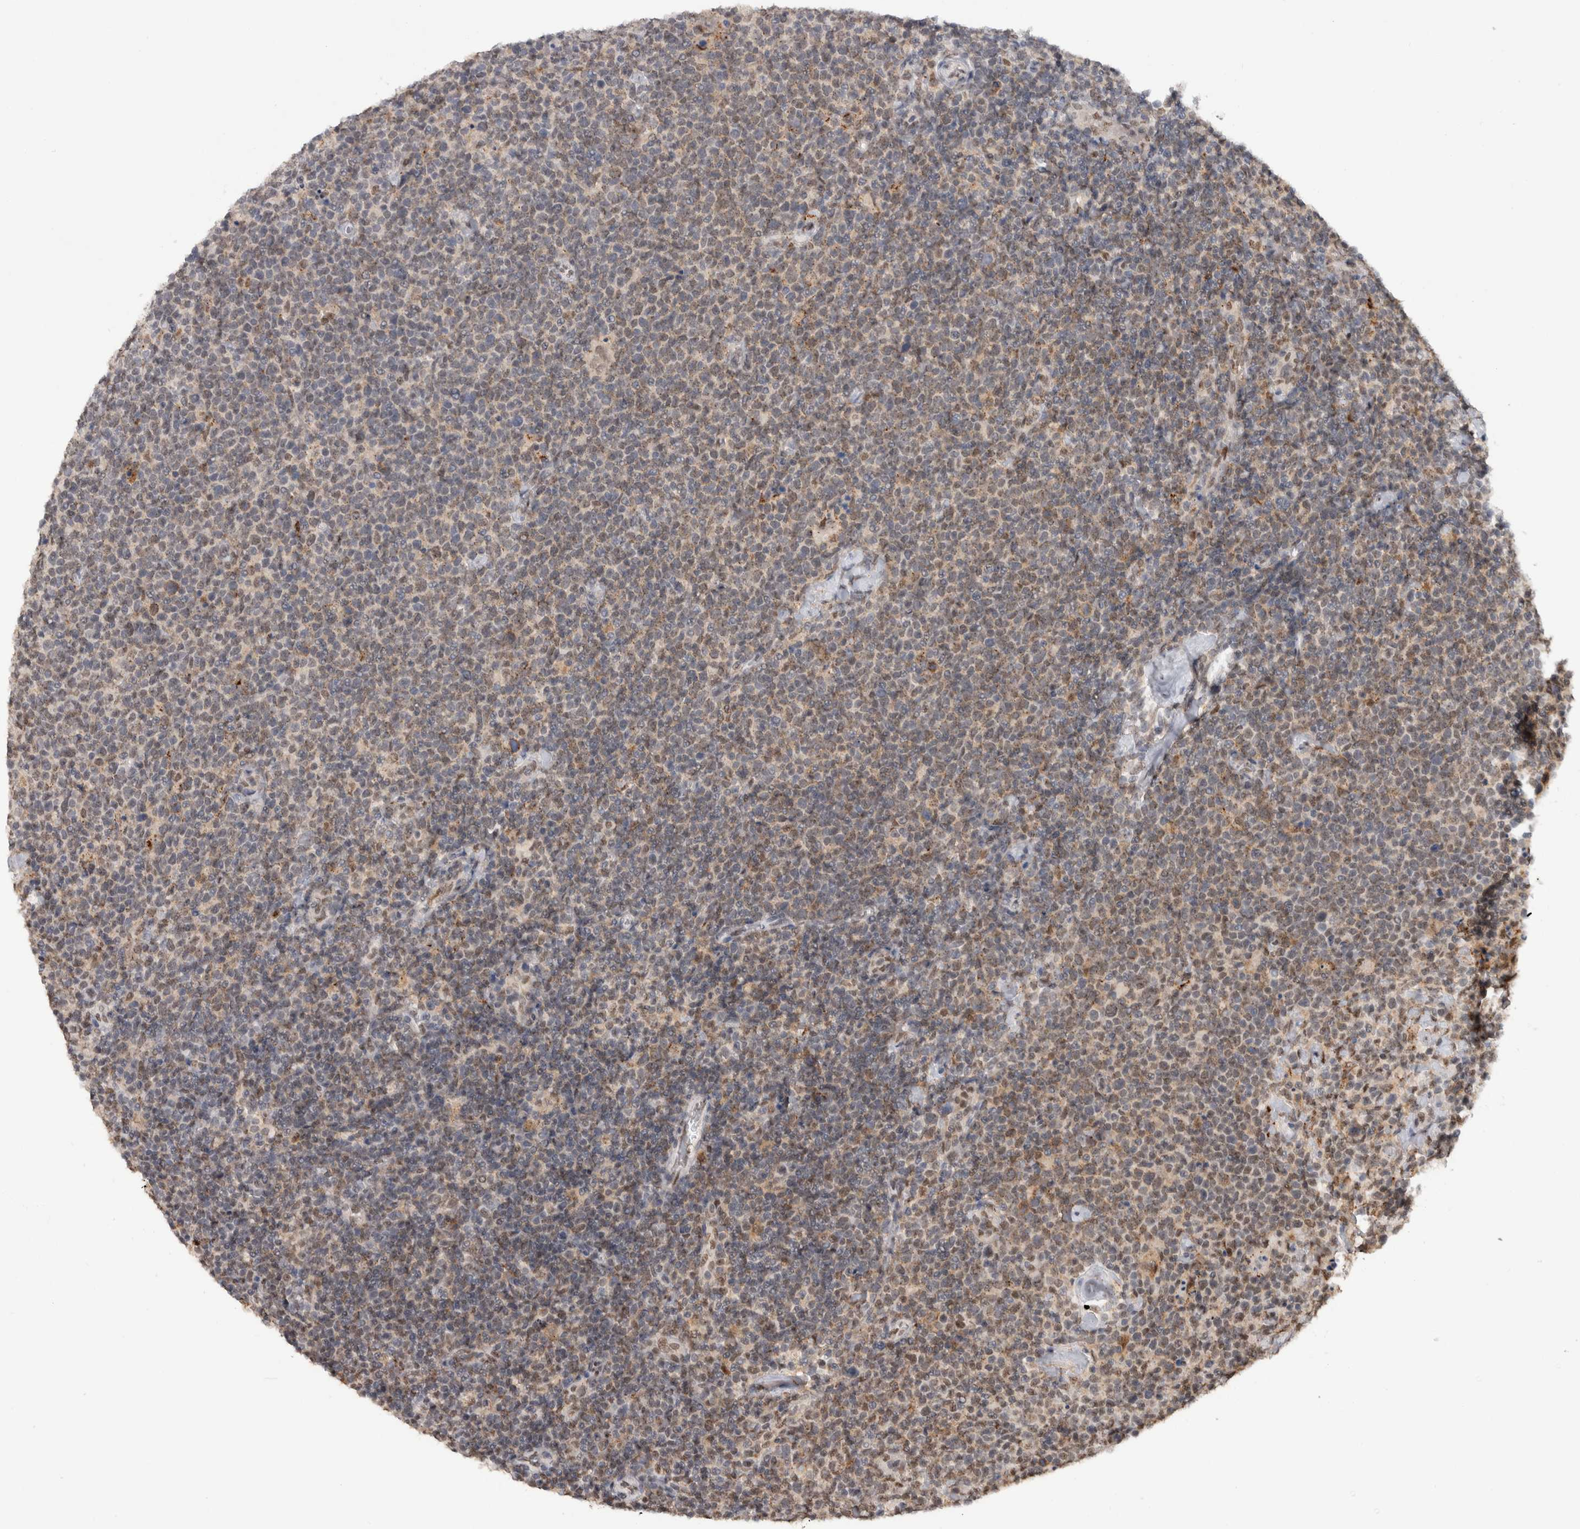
{"staining": {"intensity": "weak", "quantity": "25%-75%", "location": "cytoplasmic/membranous"}, "tissue": "lymphoma", "cell_type": "Tumor cells", "image_type": "cancer", "snomed": [{"axis": "morphology", "description": "Malignant lymphoma, non-Hodgkin's type, High grade"}, {"axis": "topography", "description": "Lymph node"}], "caption": "This is an image of immunohistochemistry staining of lymphoma, which shows weak positivity in the cytoplasmic/membranous of tumor cells.", "gene": "RPS6KA2", "patient": {"sex": "male", "age": 61}}